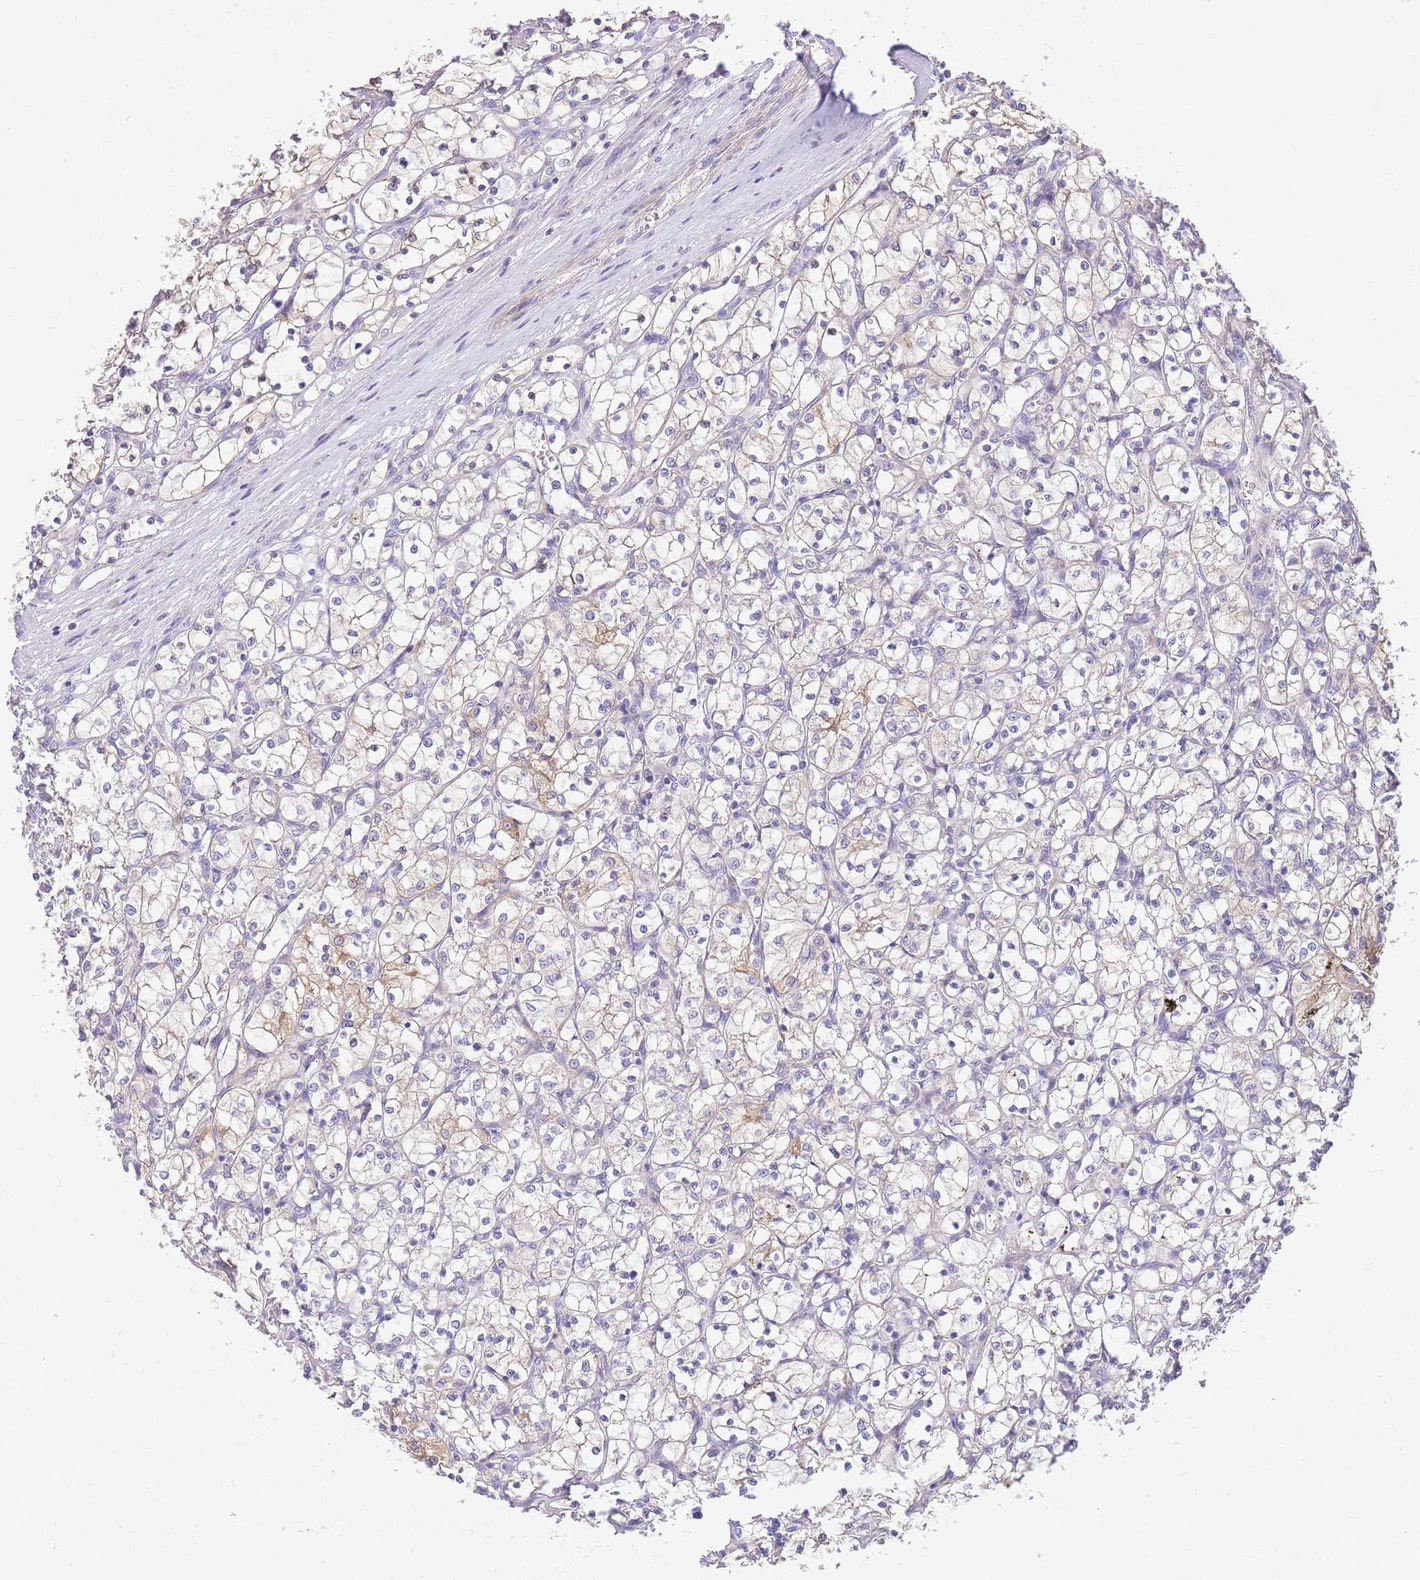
{"staining": {"intensity": "moderate", "quantity": "<25%", "location": "cytoplasmic/membranous"}, "tissue": "renal cancer", "cell_type": "Tumor cells", "image_type": "cancer", "snomed": [{"axis": "morphology", "description": "Adenocarcinoma, NOS"}, {"axis": "topography", "description": "Kidney"}], "caption": "Renal cancer stained for a protein (brown) shows moderate cytoplasmic/membranous positive positivity in approximately <25% of tumor cells.", "gene": "OR5T1", "patient": {"sex": "female", "age": 69}}